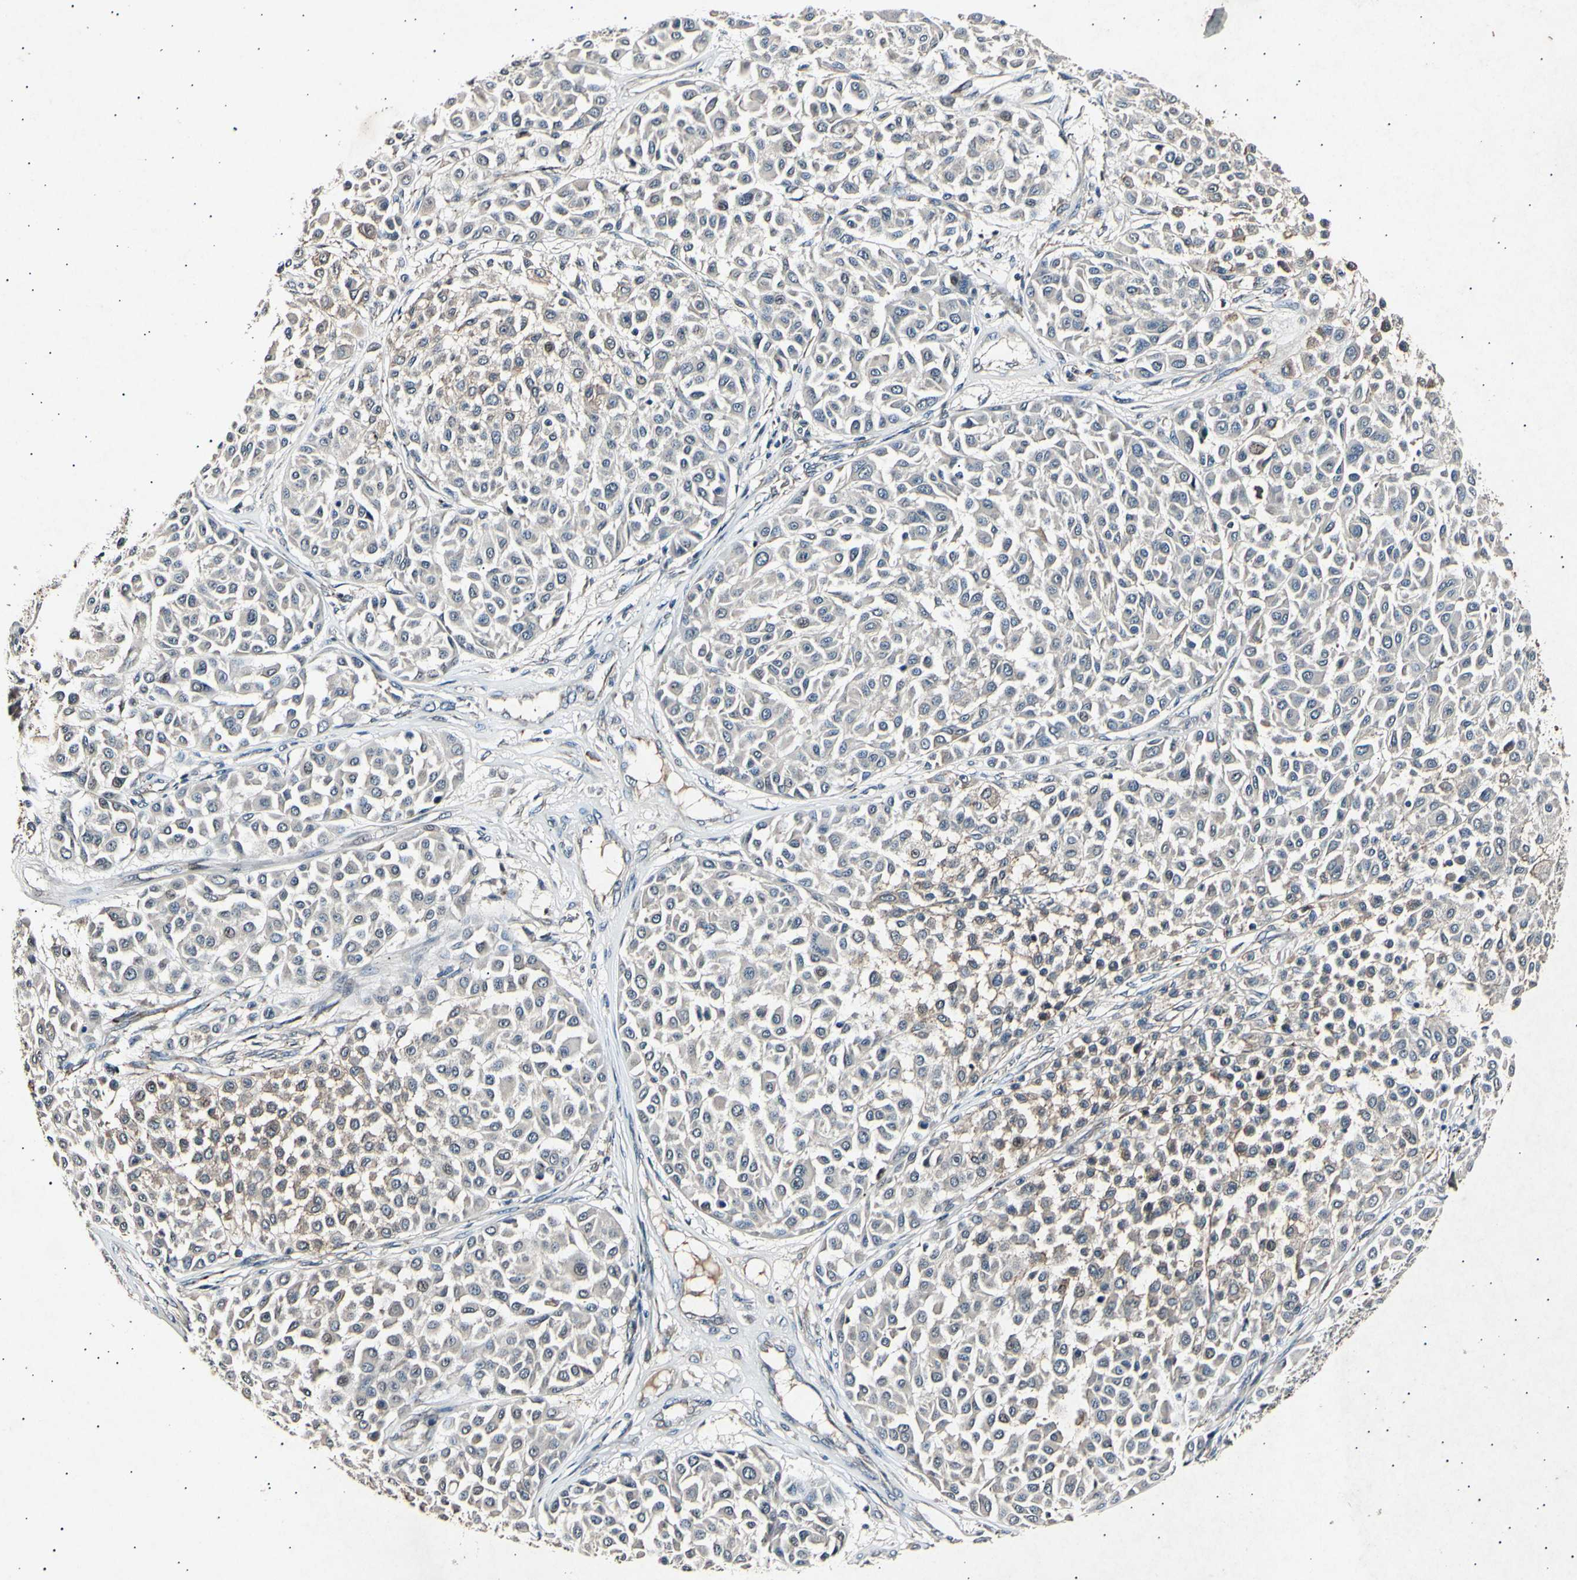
{"staining": {"intensity": "weak", "quantity": "<25%", "location": "cytoplasmic/membranous"}, "tissue": "melanoma", "cell_type": "Tumor cells", "image_type": "cancer", "snomed": [{"axis": "morphology", "description": "Malignant melanoma, Metastatic site"}, {"axis": "topography", "description": "Soft tissue"}], "caption": "Image shows no protein positivity in tumor cells of melanoma tissue.", "gene": "ADCY3", "patient": {"sex": "male", "age": 41}}